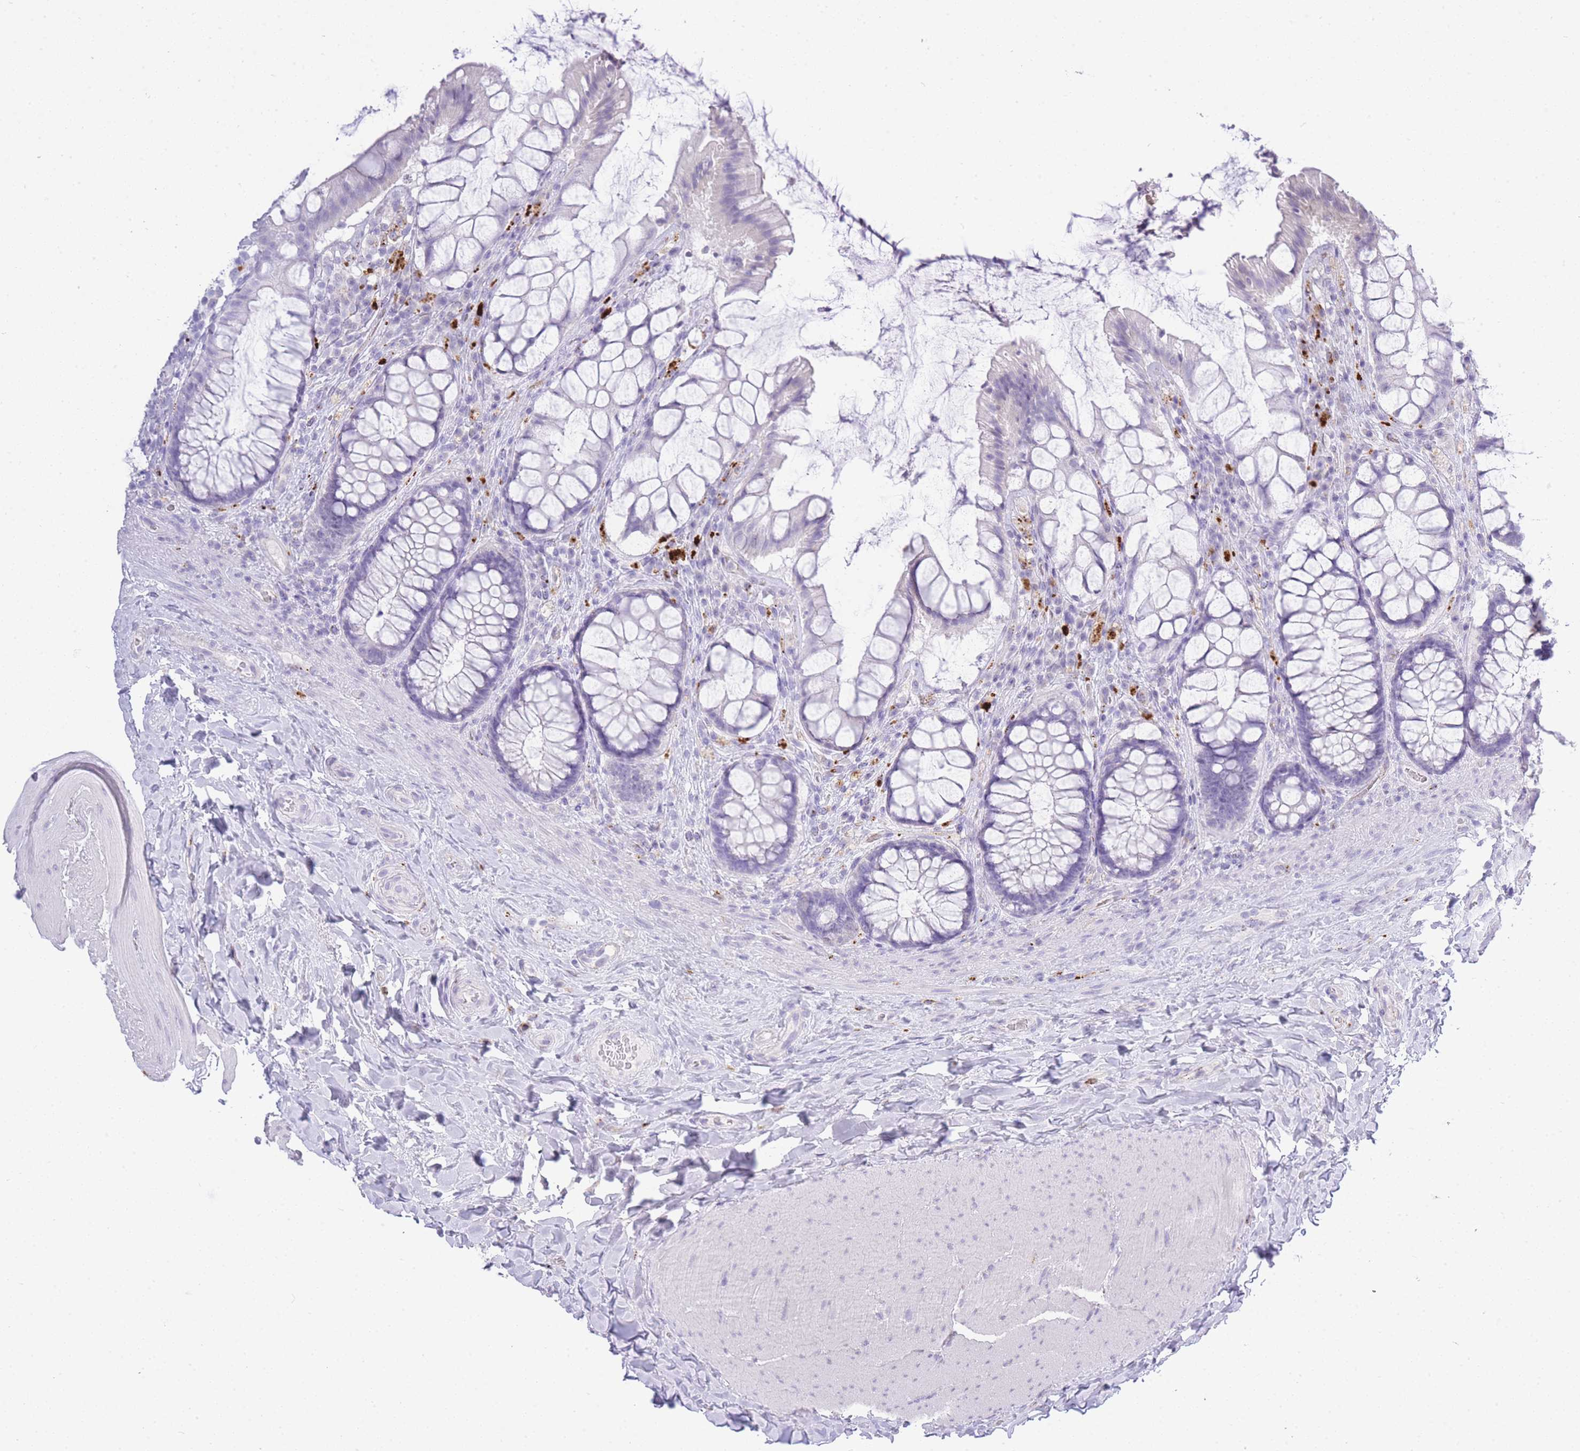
{"staining": {"intensity": "negative", "quantity": "none", "location": "none"}, "tissue": "rectum", "cell_type": "Glandular cells", "image_type": "normal", "snomed": [{"axis": "morphology", "description": "Normal tissue, NOS"}, {"axis": "topography", "description": "Rectum"}], "caption": "A high-resolution micrograph shows IHC staining of unremarkable rectum, which exhibits no significant expression in glandular cells. (Brightfield microscopy of DAB (3,3'-diaminobenzidine) IHC at high magnification).", "gene": "RHO", "patient": {"sex": "female", "age": 58}}